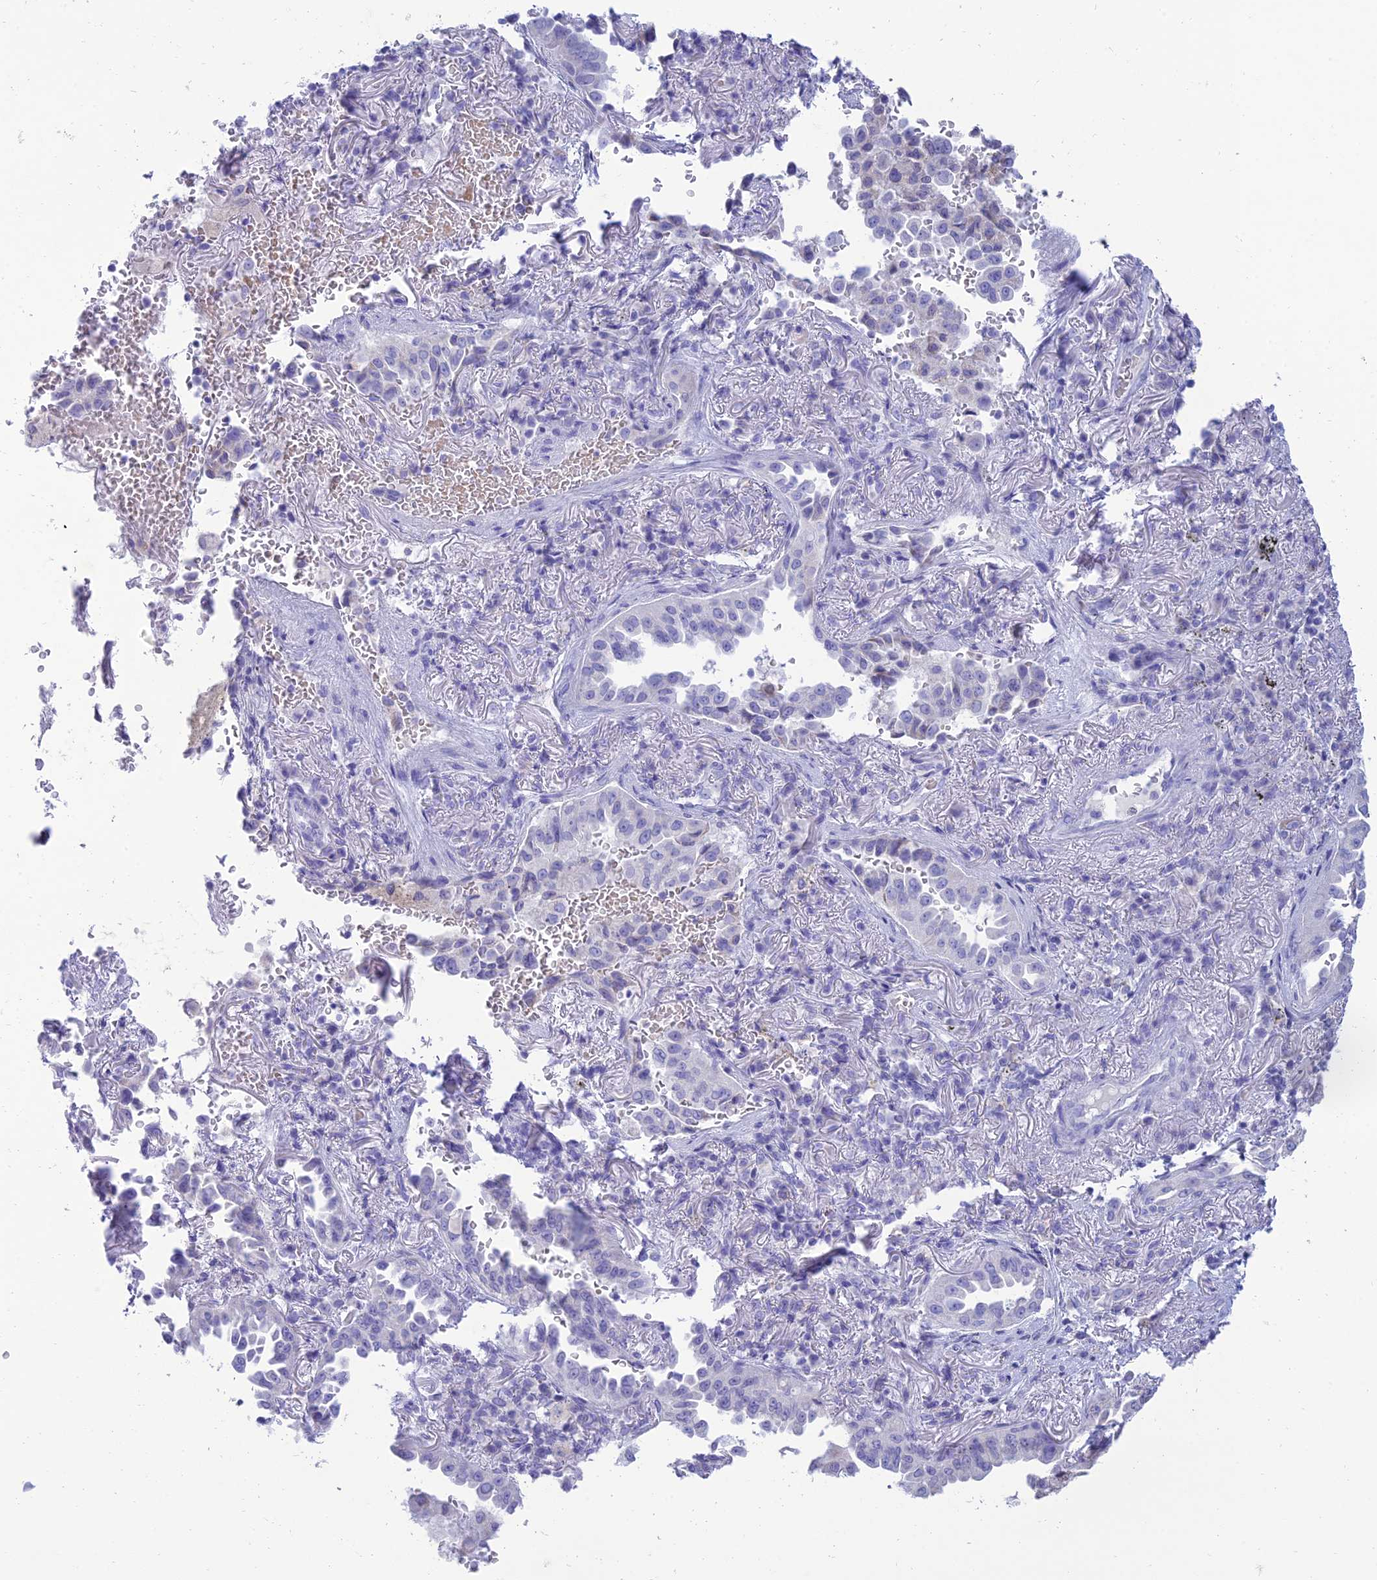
{"staining": {"intensity": "negative", "quantity": "none", "location": "none"}, "tissue": "lung cancer", "cell_type": "Tumor cells", "image_type": "cancer", "snomed": [{"axis": "morphology", "description": "Adenocarcinoma, NOS"}, {"axis": "topography", "description": "Lung"}], "caption": "A high-resolution histopathology image shows IHC staining of adenocarcinoma (lung), which displays no significant staining in tumor cells. (Immunohistochemistry, brightfield microscopy, high magnification).", "gene": "MAL2", "patient": {"sex": "female", "age": 69}}